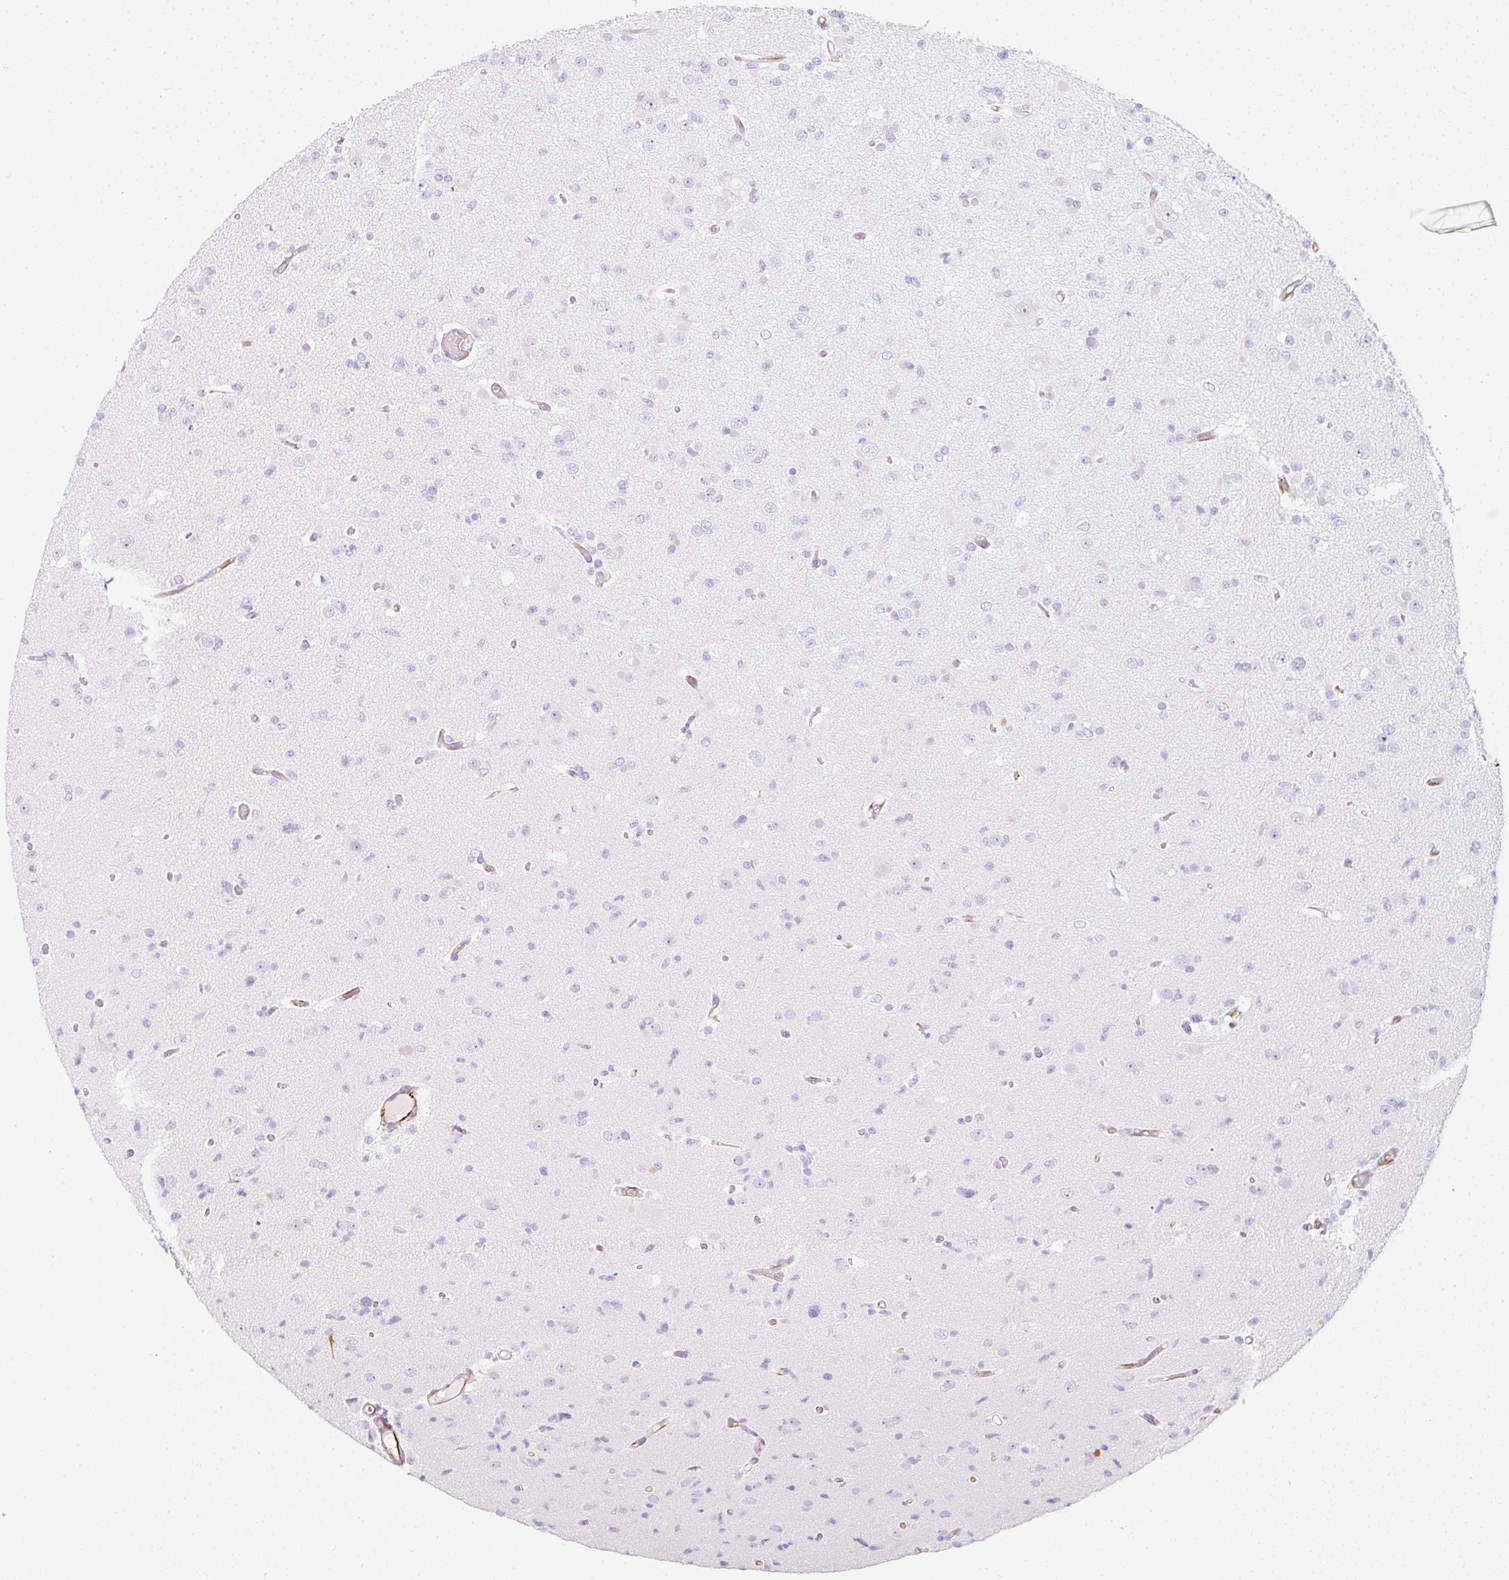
{"staining": {"intensity": "negative", "quantity": "none", "location": "none"}, "tissue": "glioma", "cell_type": "Tumor cells", "image_type": "cancer", "snomed": [{"axis": "morphology", "description": "Glioma, malignant, Low grade"}, {"axis": "topography", "description": "Brain"}], "caption": "There is no significant staining in tumor cells of low-grade glioma (malignant). (Brightfield microscopy of DAB IHC at high magnification).", "gene": "ZNF689", "patient": {"sex": "female", "age": 22}}